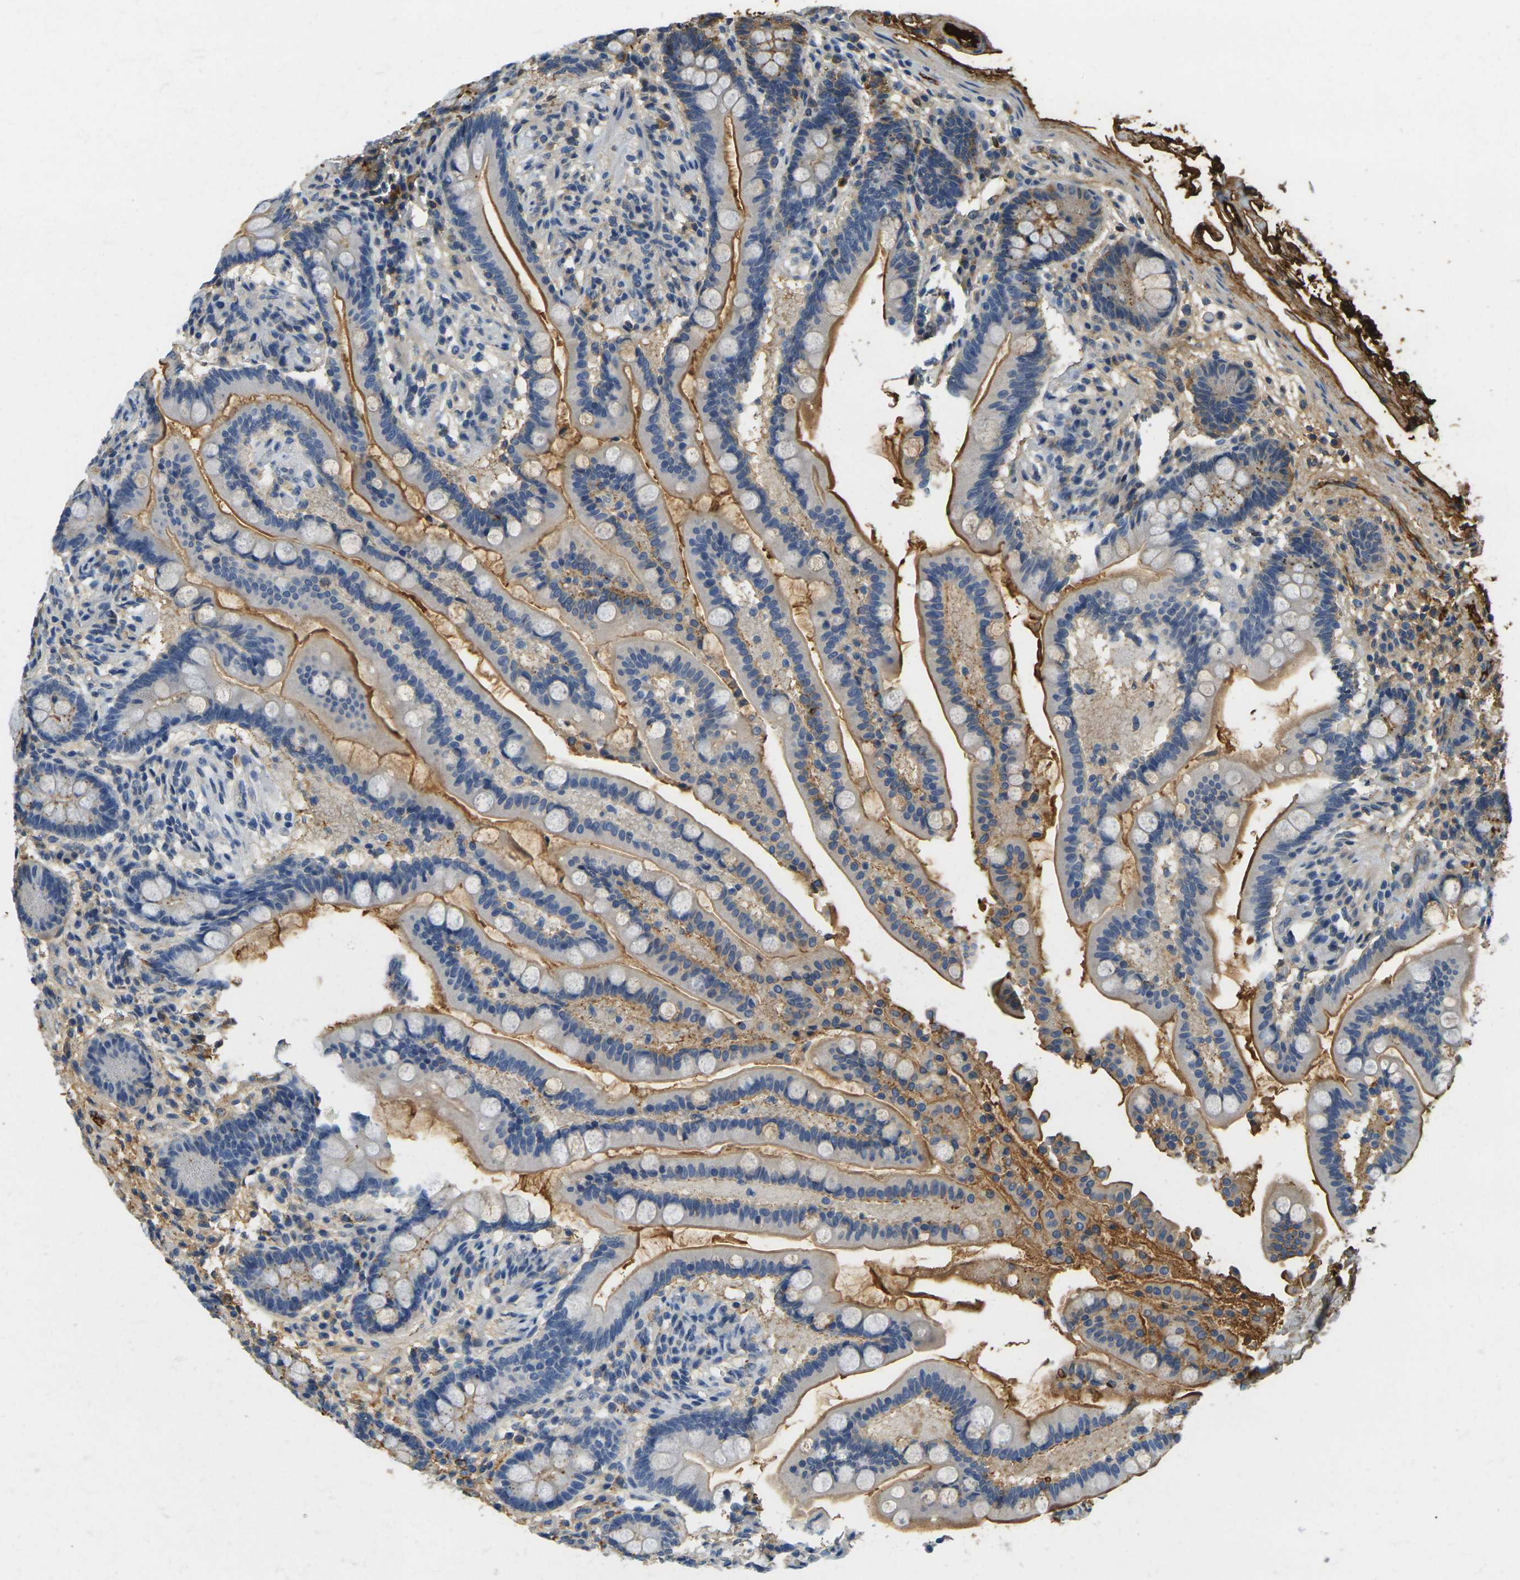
{"staining": {"intensity": "moderate", "quantity": ">75%", "location": "cytoplasmic/membranous"}, "tissue": "colon", "cell_type": "Endothelial cells", "image_type": "normal", "snomed": [{"axis": "morphology", "description": "Normal tissue, NOS"}, {"axis": "topography", "description": "Colon"}], "caption": "Protein positivity by IHC displays moderate cytoplasmic/membranous positivity in about >75% of endothelial cells in normal colon.", "gene": "PLCD1", "patient": {"sex": "male", "age": 73}}